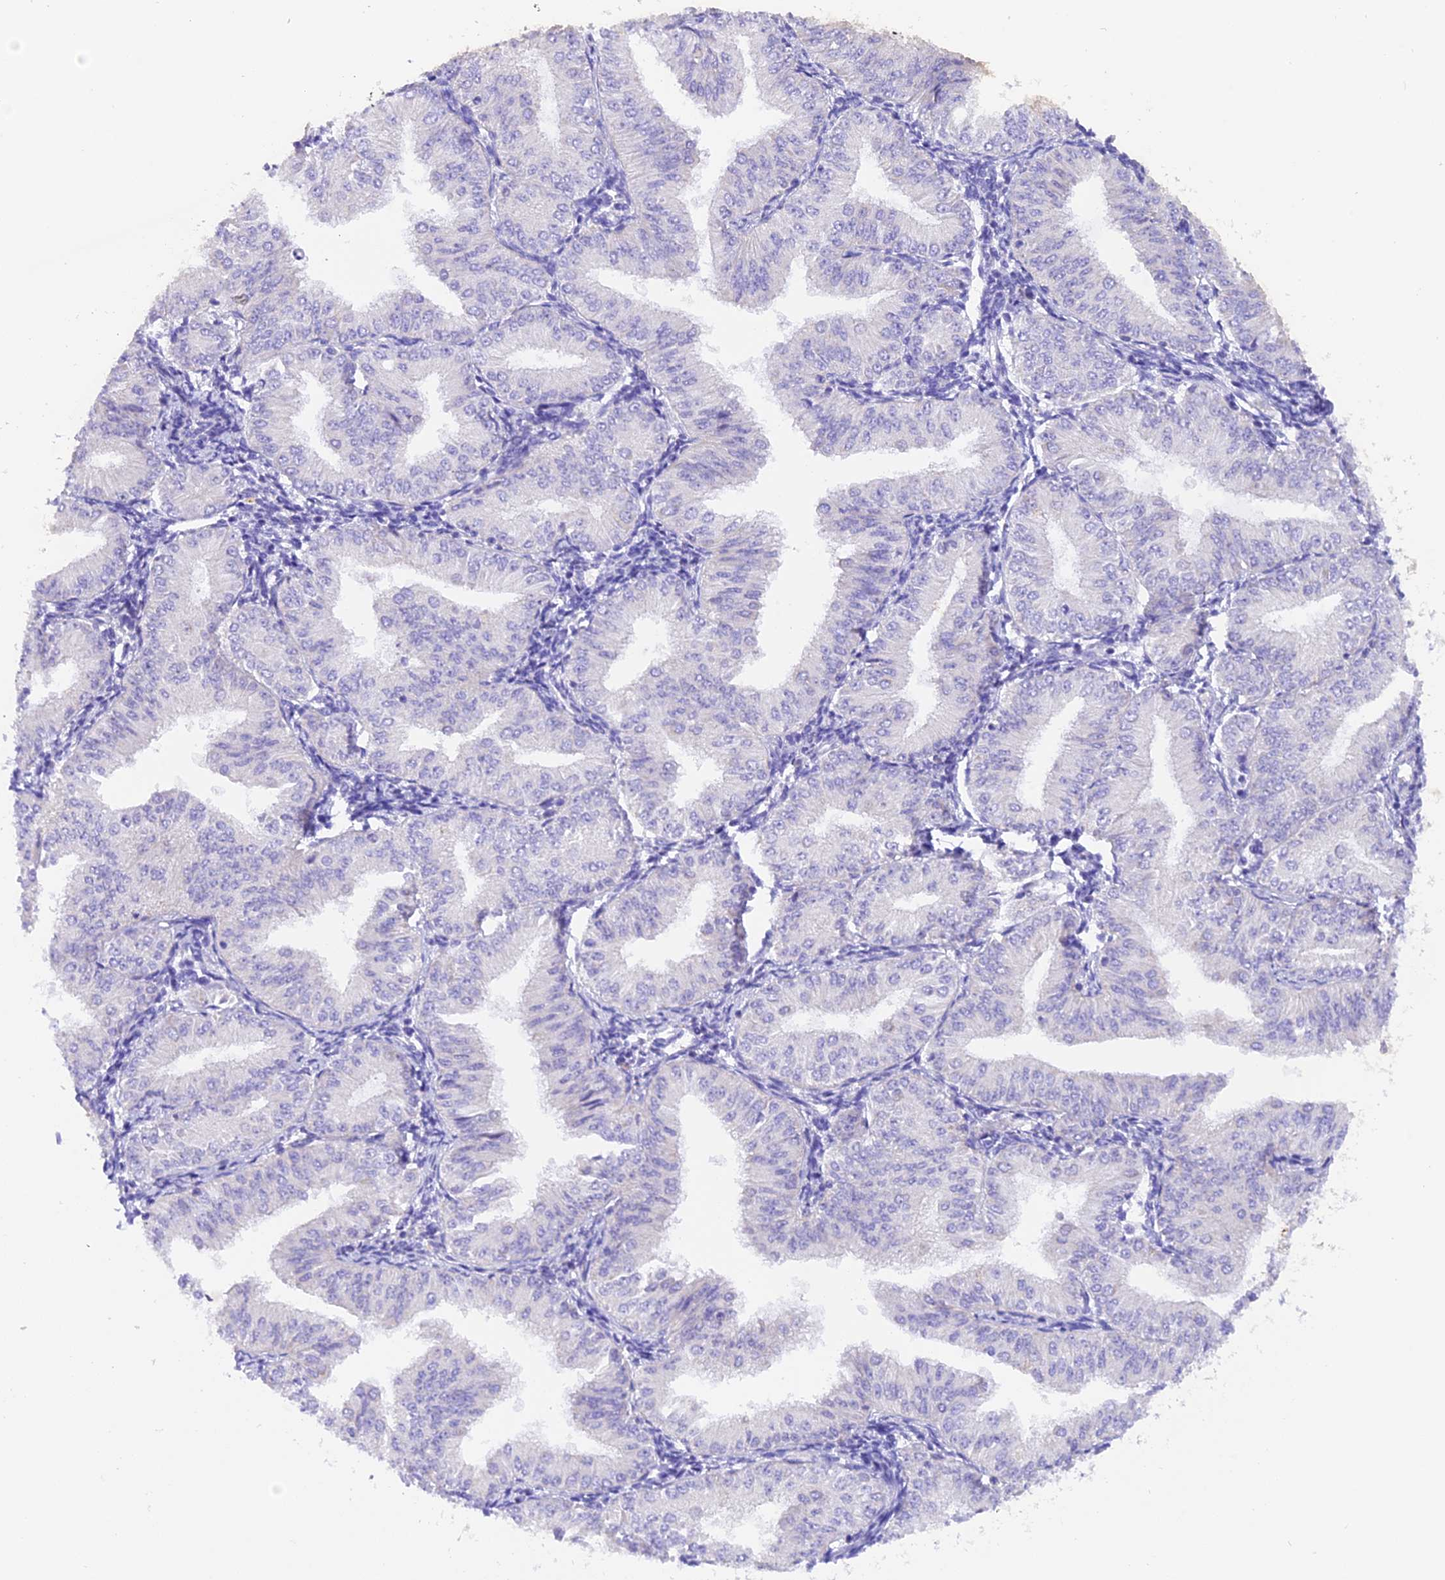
{"staining": {"intensity": "negative", "quantity": "none", "location": "none"}, "tissue": "endometrial cancer", "cell_type": "Tumor cells", "image_type": "cancer", "snomed": [{"axis": "morphology", "description": "Normal tissue, NOS"}, {"axis": "morphology", "description": "Adenocarcinoma, NOS"}, {"axis": "topography", "description": "Endometrium"}], "caption": "The photomicrograph exhibits no staining of tumor cells in endometrial cancer (adenocarcinoma). (DAB (3,3'-diaminobenzidine) immunohistochemistry (IHC), high magnification).", "gene": "PKIA", "patient": {"sex": "female", "age": 53}}